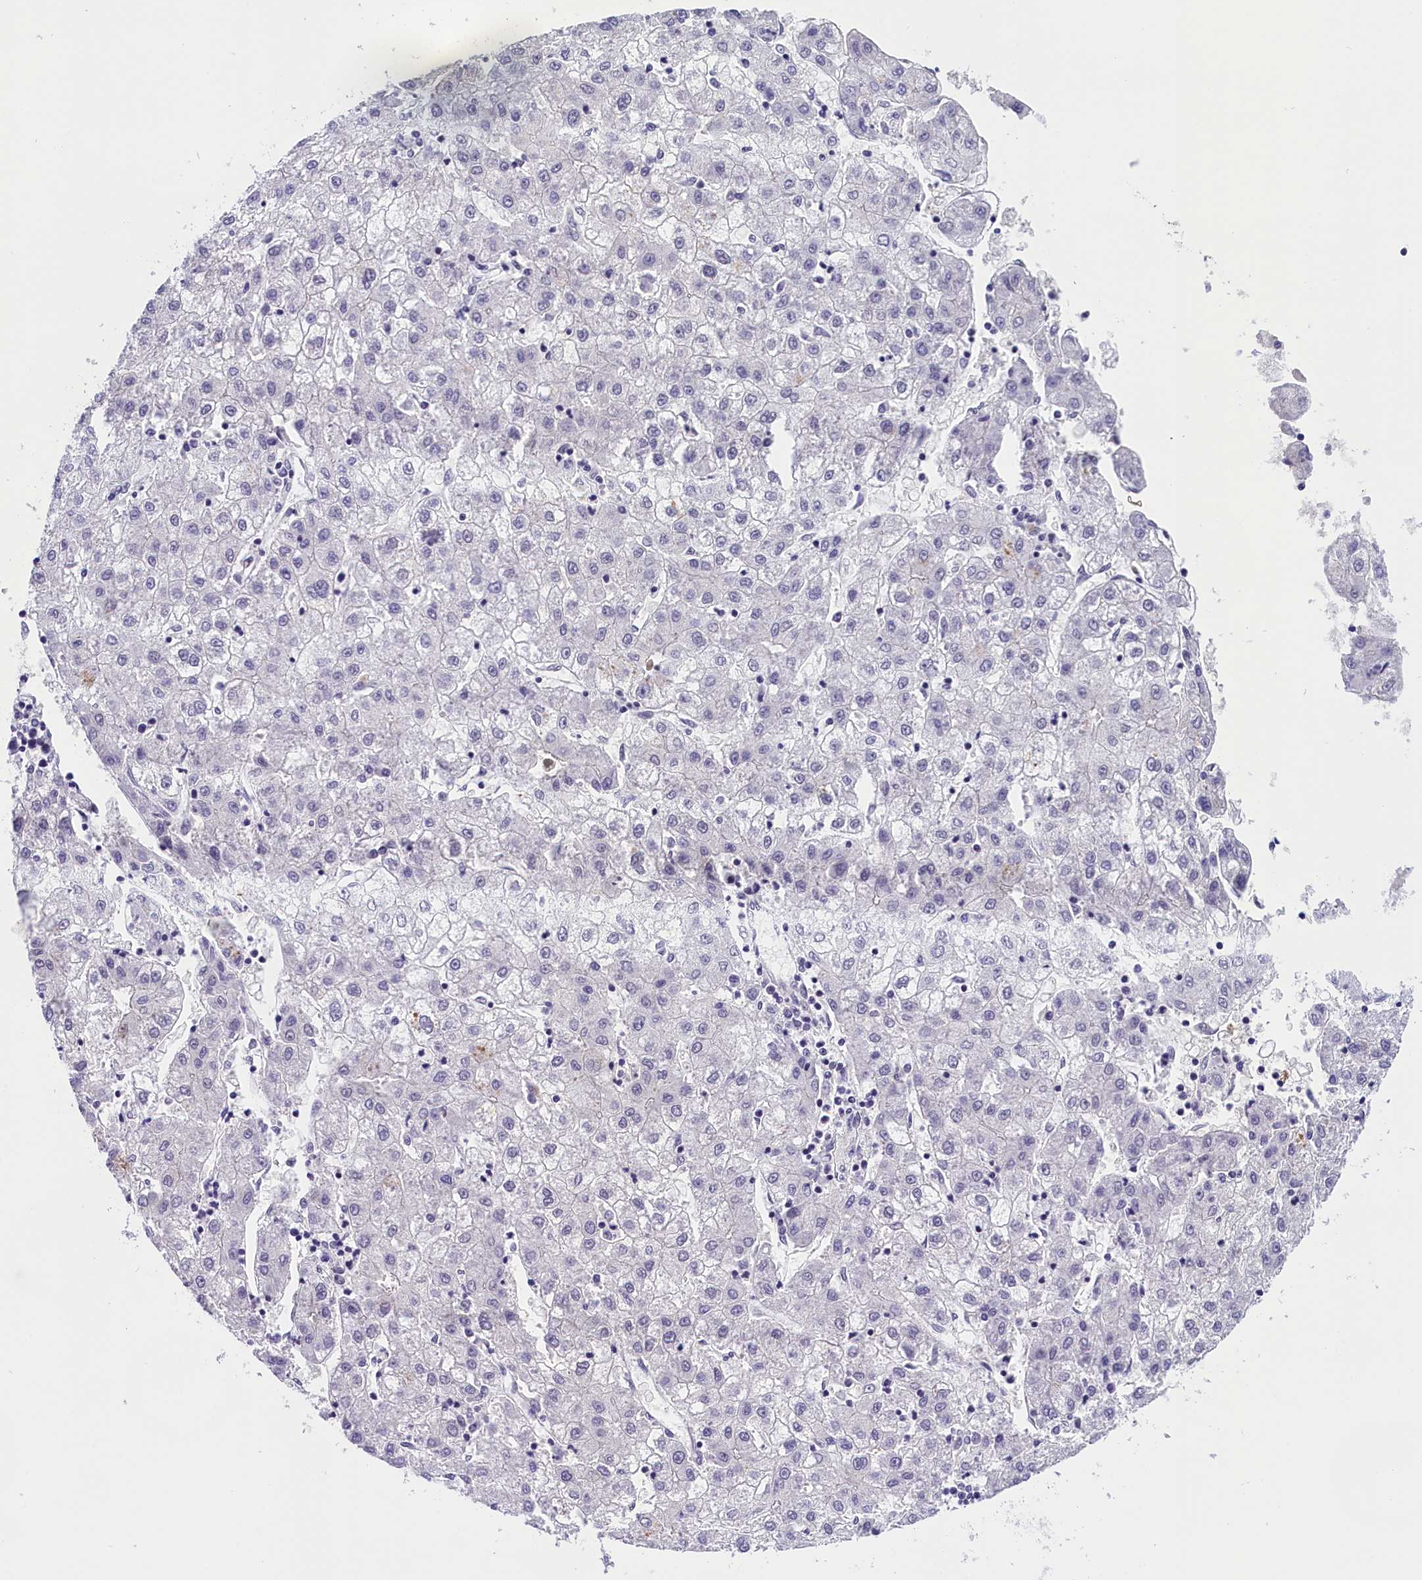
{"staining": {"intensity": "negative", "quantity": "none", "location": "none"}, "tissue": "liver cancer", "cell_type": "Tumor cells", "image_type": "cancer", "snomed": [{"axis": "morphology", "description": "Carcinoma, Hepatocellular, NOS"}, {"axis": "topography", "description": "Liver"}], "caption": "Liver cancer (hepatocellular carcinoma) was stained to show a protein in brown. There is no significant expression in tumor cells.", "gene": "ZC3H4", "patient": {"sex": "male", "age": 72}}